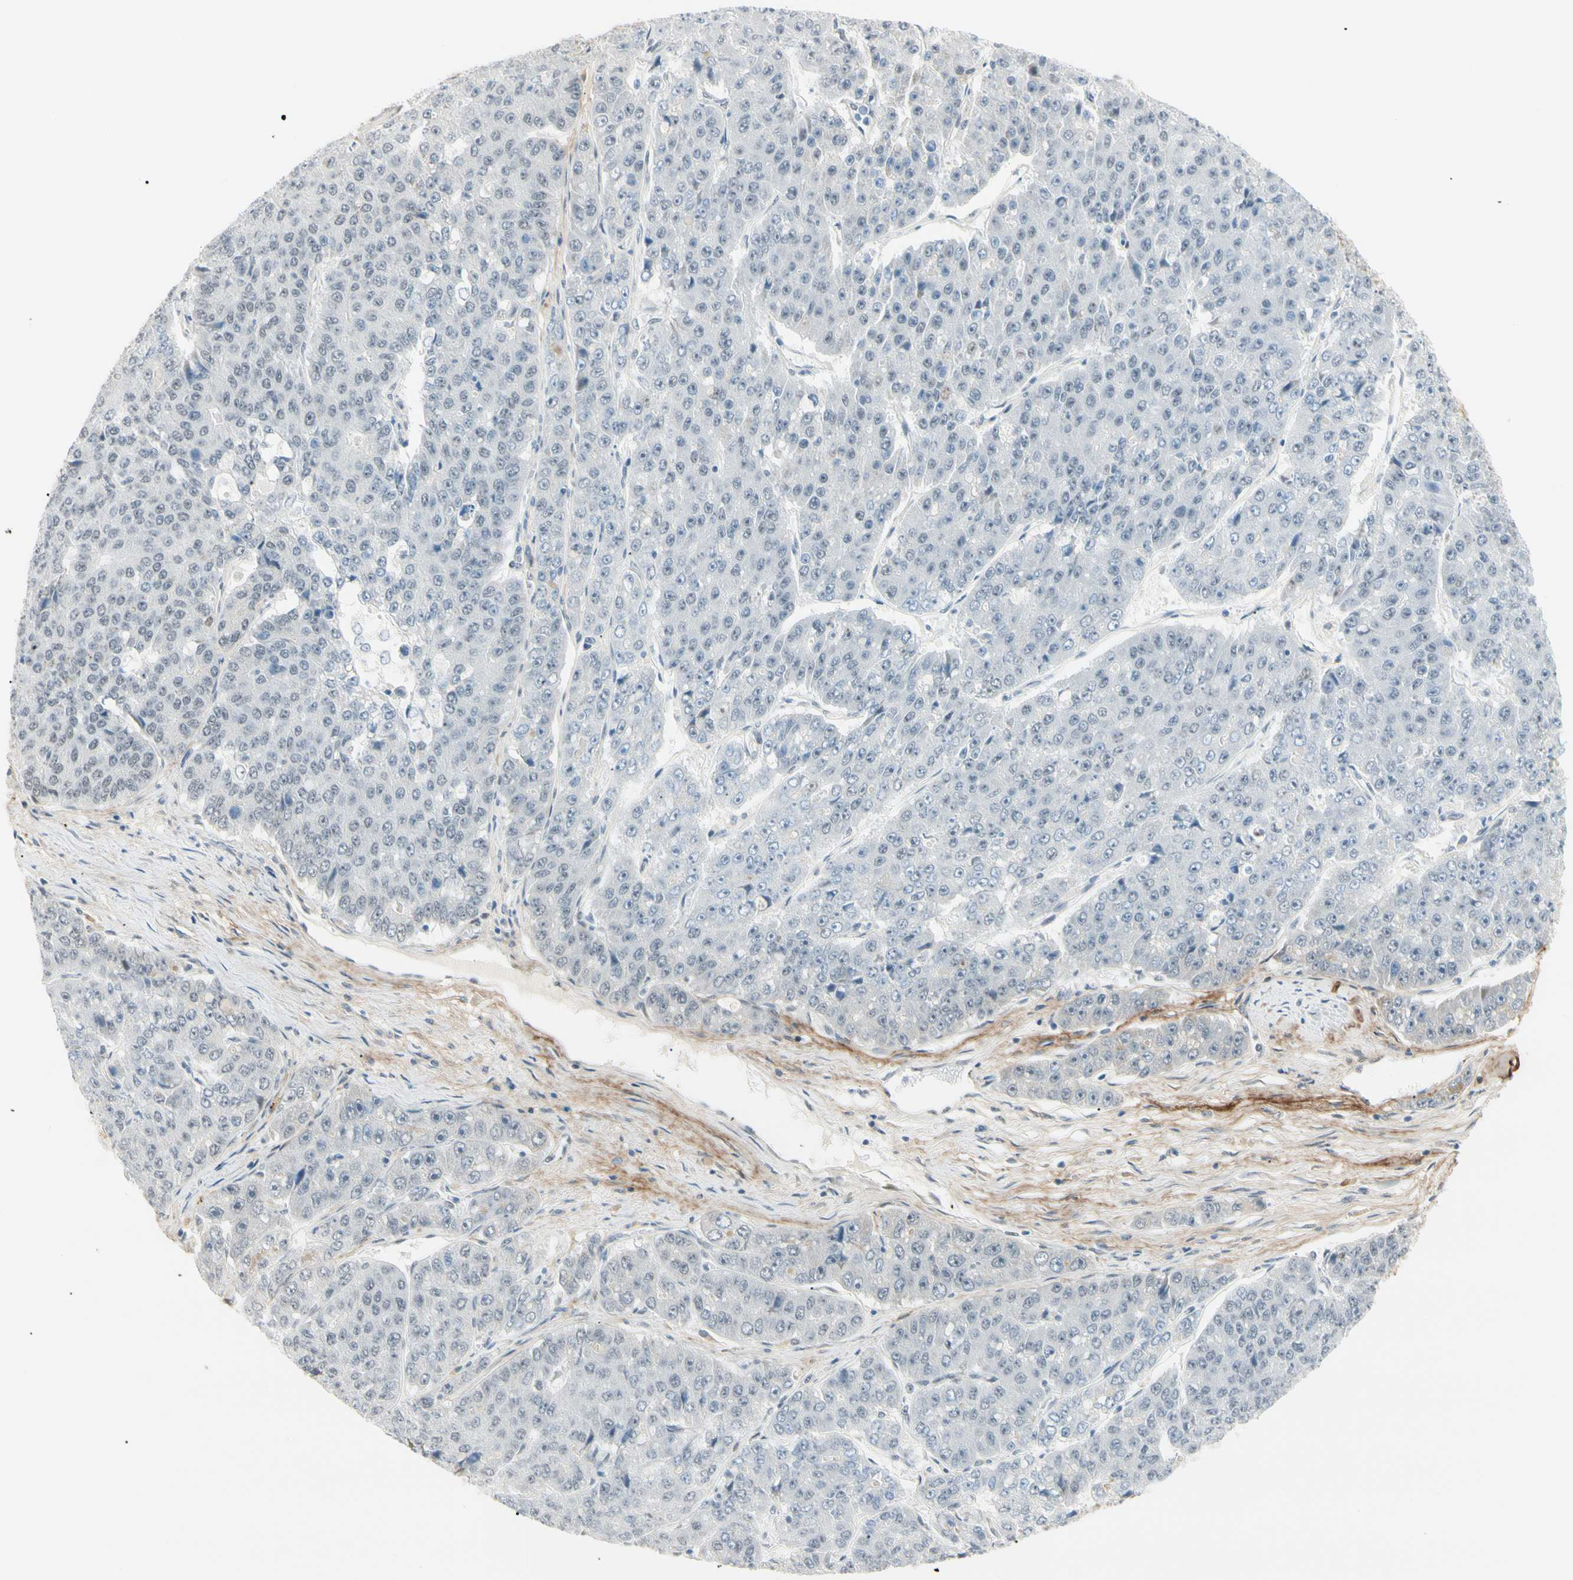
{"staining": {"intensity": "negative", "quantity": "none", "location": "none"}, "tissue": "pancreatic cancer", "cell_type": "Tumor cells", "image_type": "cancer", "snomed": [{"axis": "morphology", "description": "Adenocarcinoma, NOS"}, {"axis": "topography", "description": "Pancreas"}], "caption": "Immunohistochemistry micrograph of pancreatic cancer stained for a protein (brown), which demonstrates no expression in tumor cells.", "gene": "ASPN", "patient": {"sex": "male", "age": 50}}